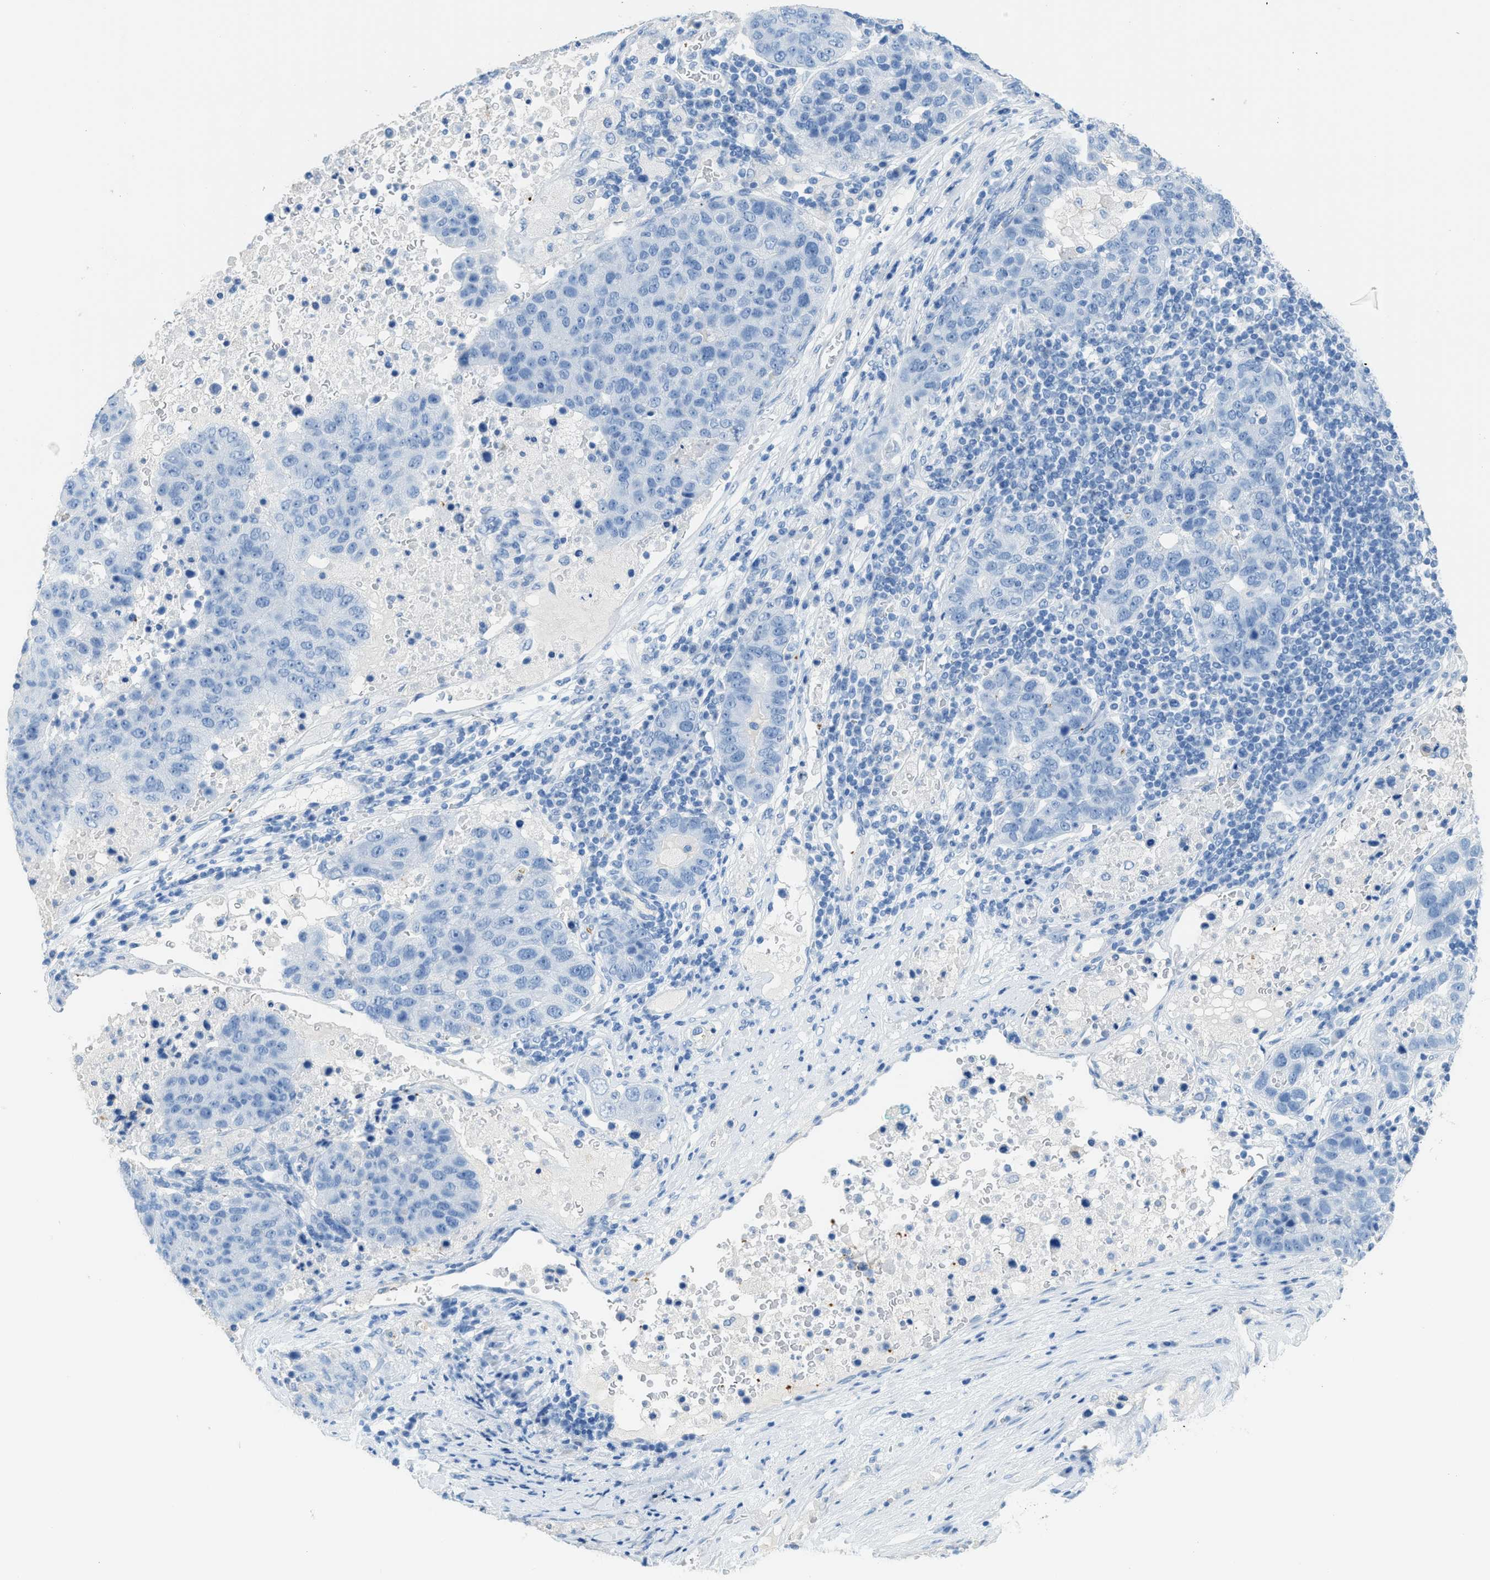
{"staining": {"intensity": "negative", "quantity": "none", "location": "none"}, "tissue": "pancreatic cancer", "cell_type": "Tumor cells", "image_type": "cancer", "snomed": [{"axis": "morphology", "description": "Adenocarcinoma, NOS"}, {"axis": "topography", "description": "Pancreas"}], "caption": "Micrograph shows no significant protein staining in tumor cells of pancreatic adenocarcinoma.", "gene": "FAIM2", "patient": {"sex": "female", "age": 61}}